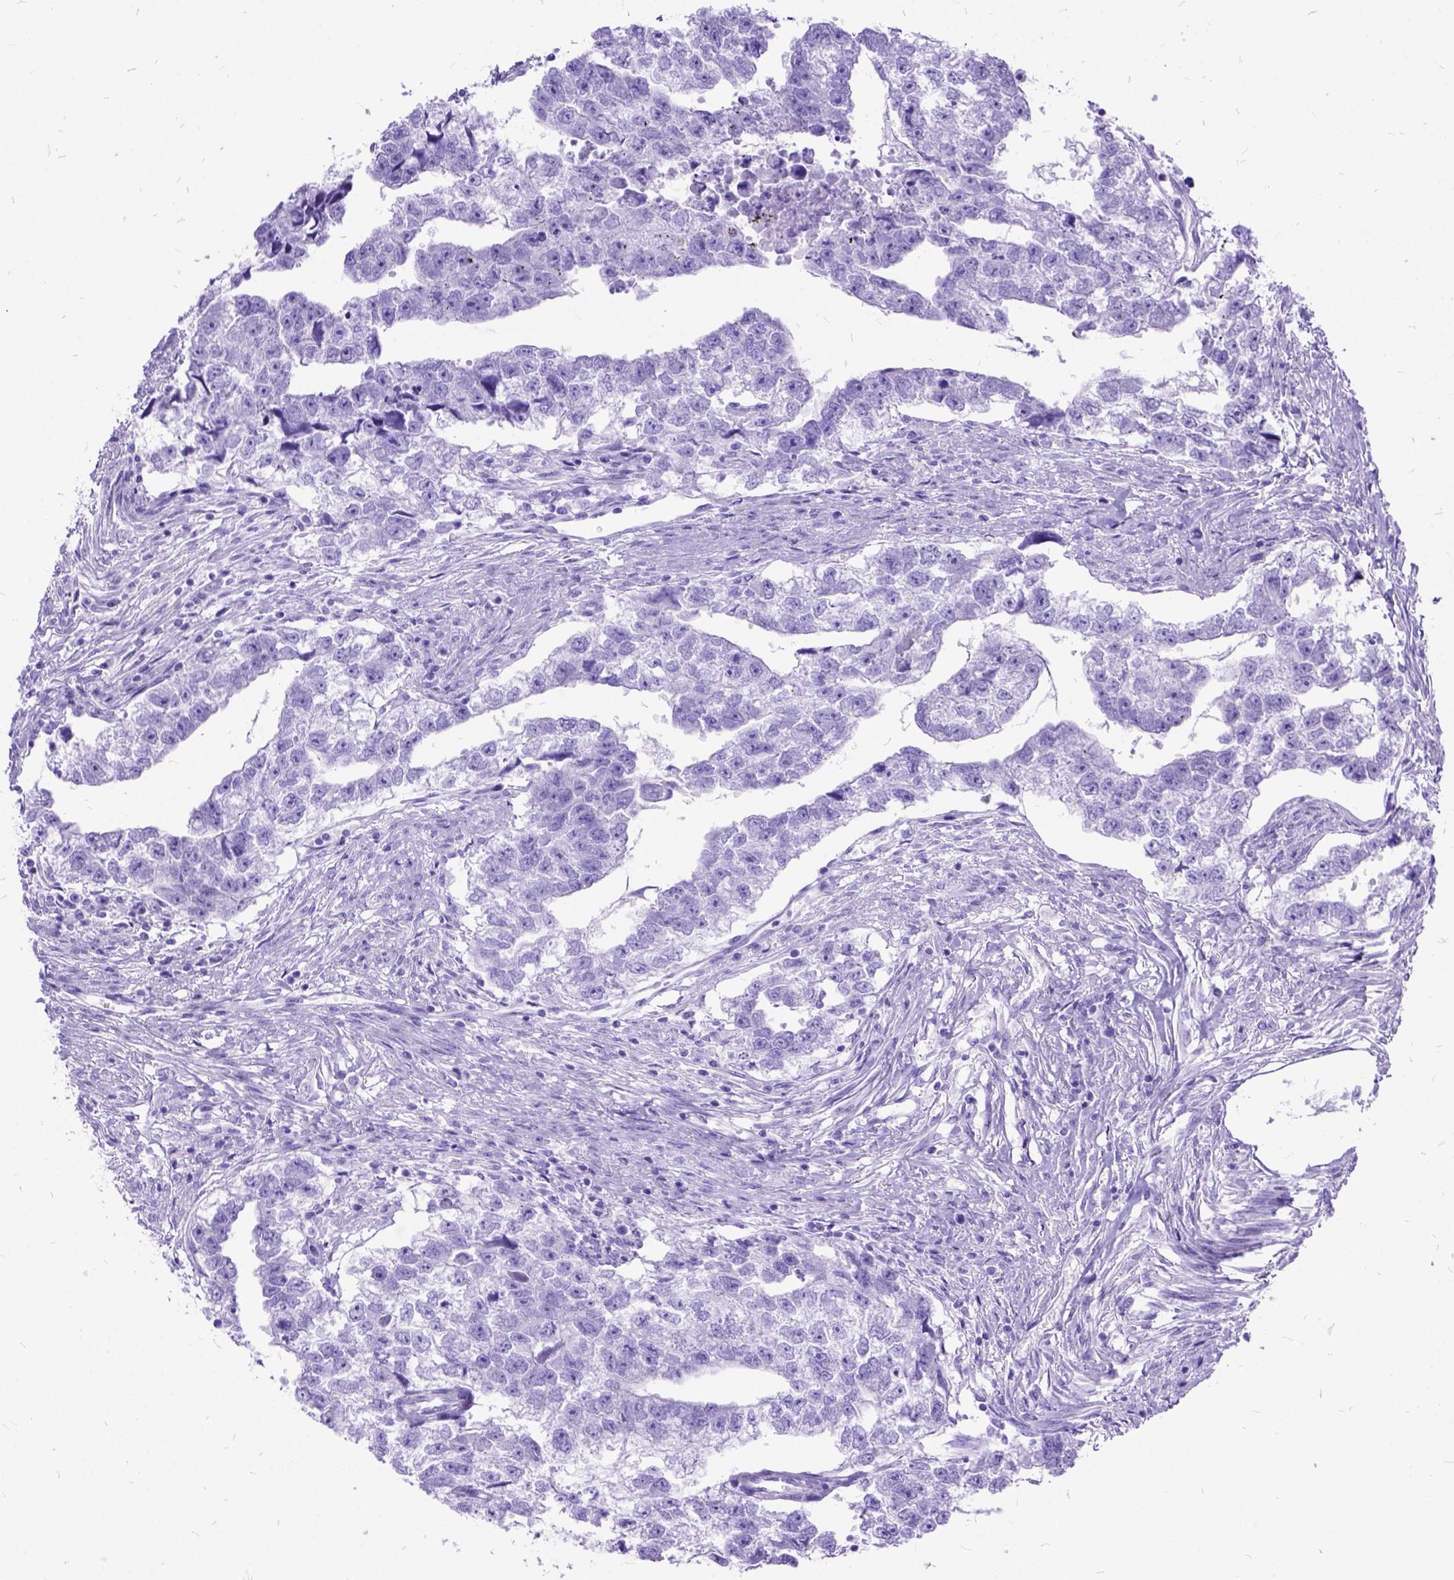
{"staining": {"intensity": "negative", "quantity": "none", "location": "none"}, "tissue": "testis cancer", "cell_type": "Tumor cells", "image_type": "cancer", "snomed": [{"axis": "morphology", "description": "Carcinoma, Embryonal, NOS"}, {"axis": "morphology", "description": "Teratoma, malignant, NOS"}, {"axis": "topography", "description": "Testis"}], "caption": "IHC micrograph of testis cancer stained for a protein (brown), which demonstrates no staining in tumor cells.", "gene": "DNAH2", "patient": {"sex": "male", "age": 44}}